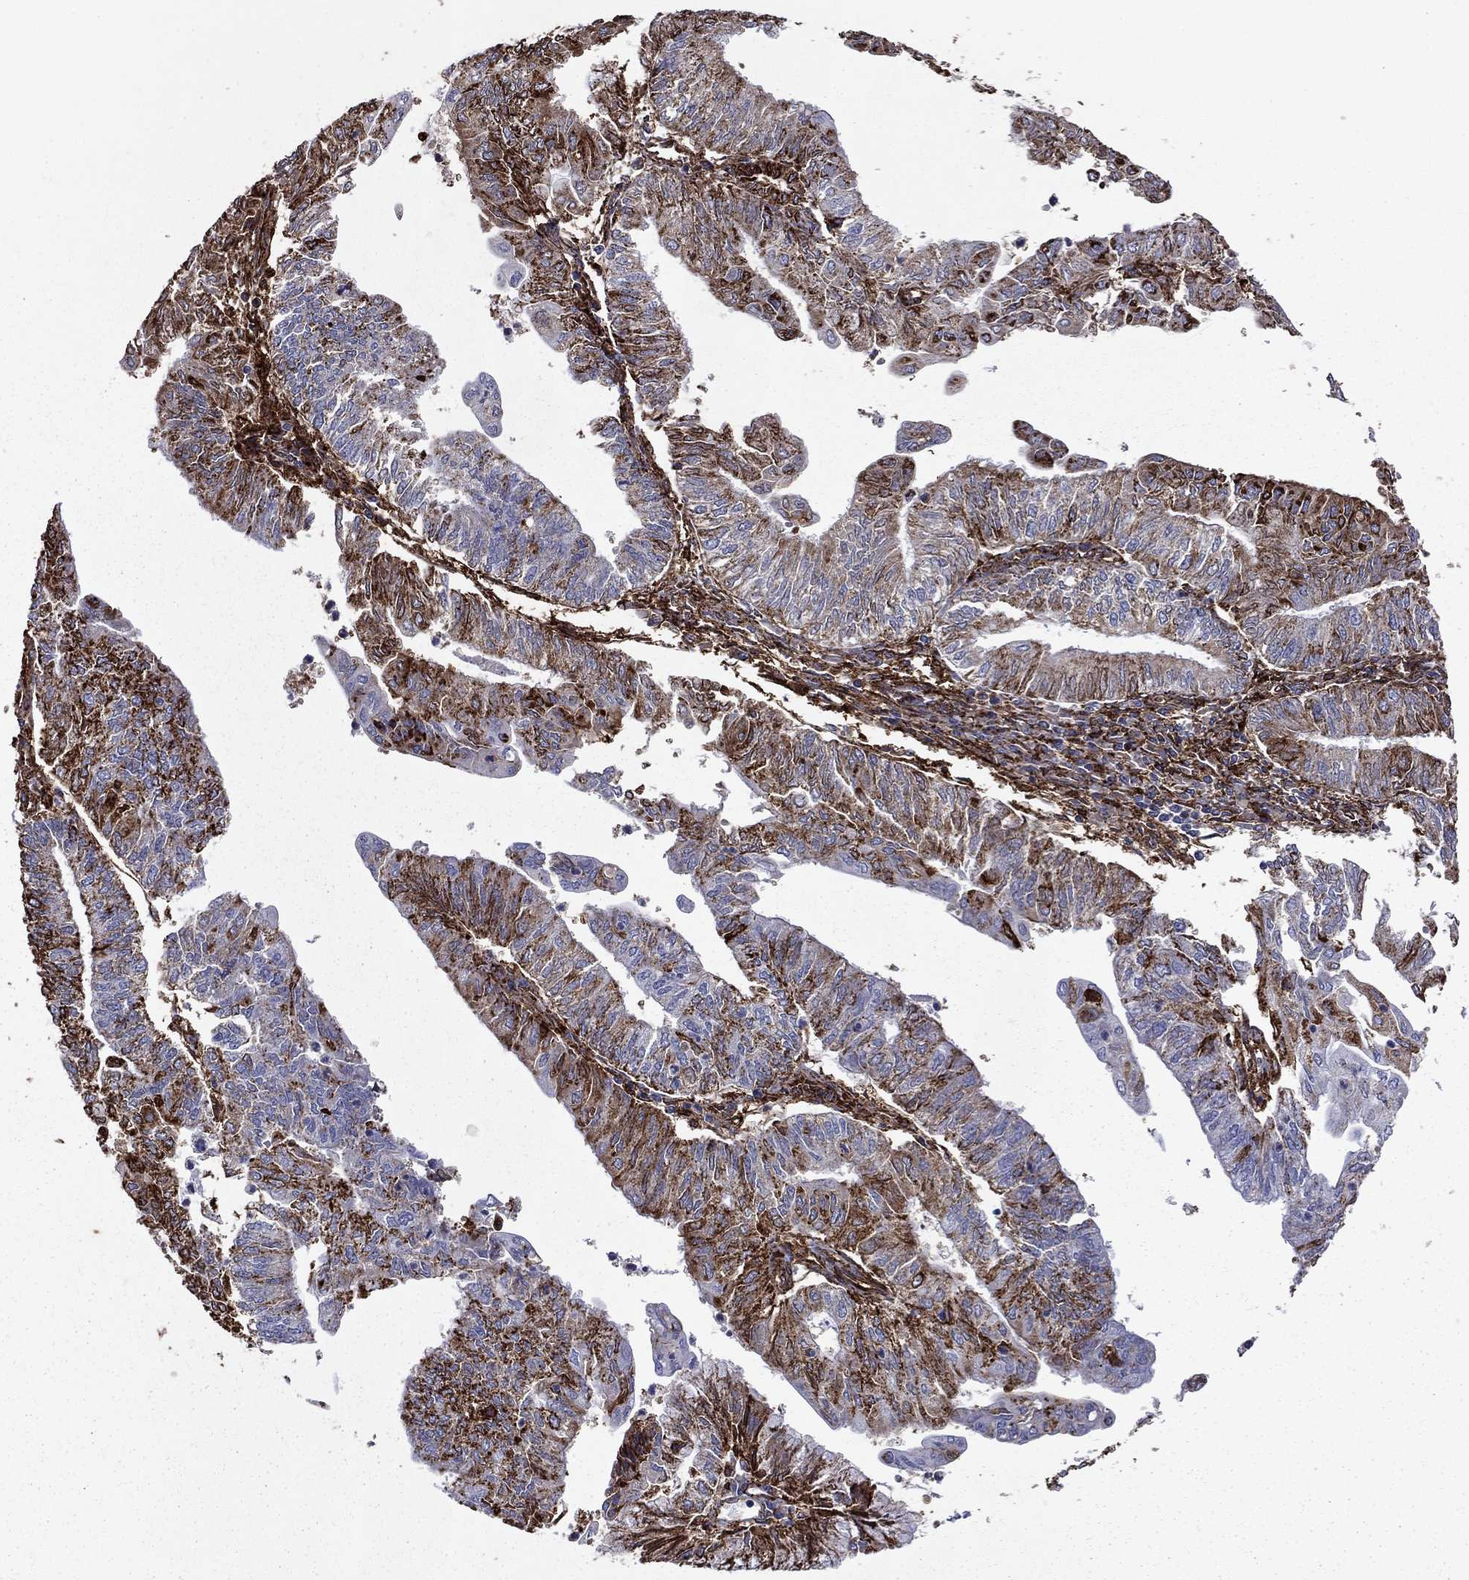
{"staining": {"intensity": "moderate", "quantity": "25%-75%", "location": "cytoplasmic/membranous"}, "tissue": "endometrial cancer", "cell_type": "Tumor cells", "image_type": "cancer", "snomed": [{"axis": "morphology", "description": "Adenocarcinoma, NOS"}, {"axis": "topography", "description": "Endometrium"}], "caption": "Immunohistochemical staining of adenocarcinoma (endometrial) demonstrates medium levels of moderate cytoplasmic/membranous protein expression in about 25%-75% of tumor cells. Nuclei are stained in blue.", "gene": "PLAU", "patient": {"sex": "female", "age": 59}}